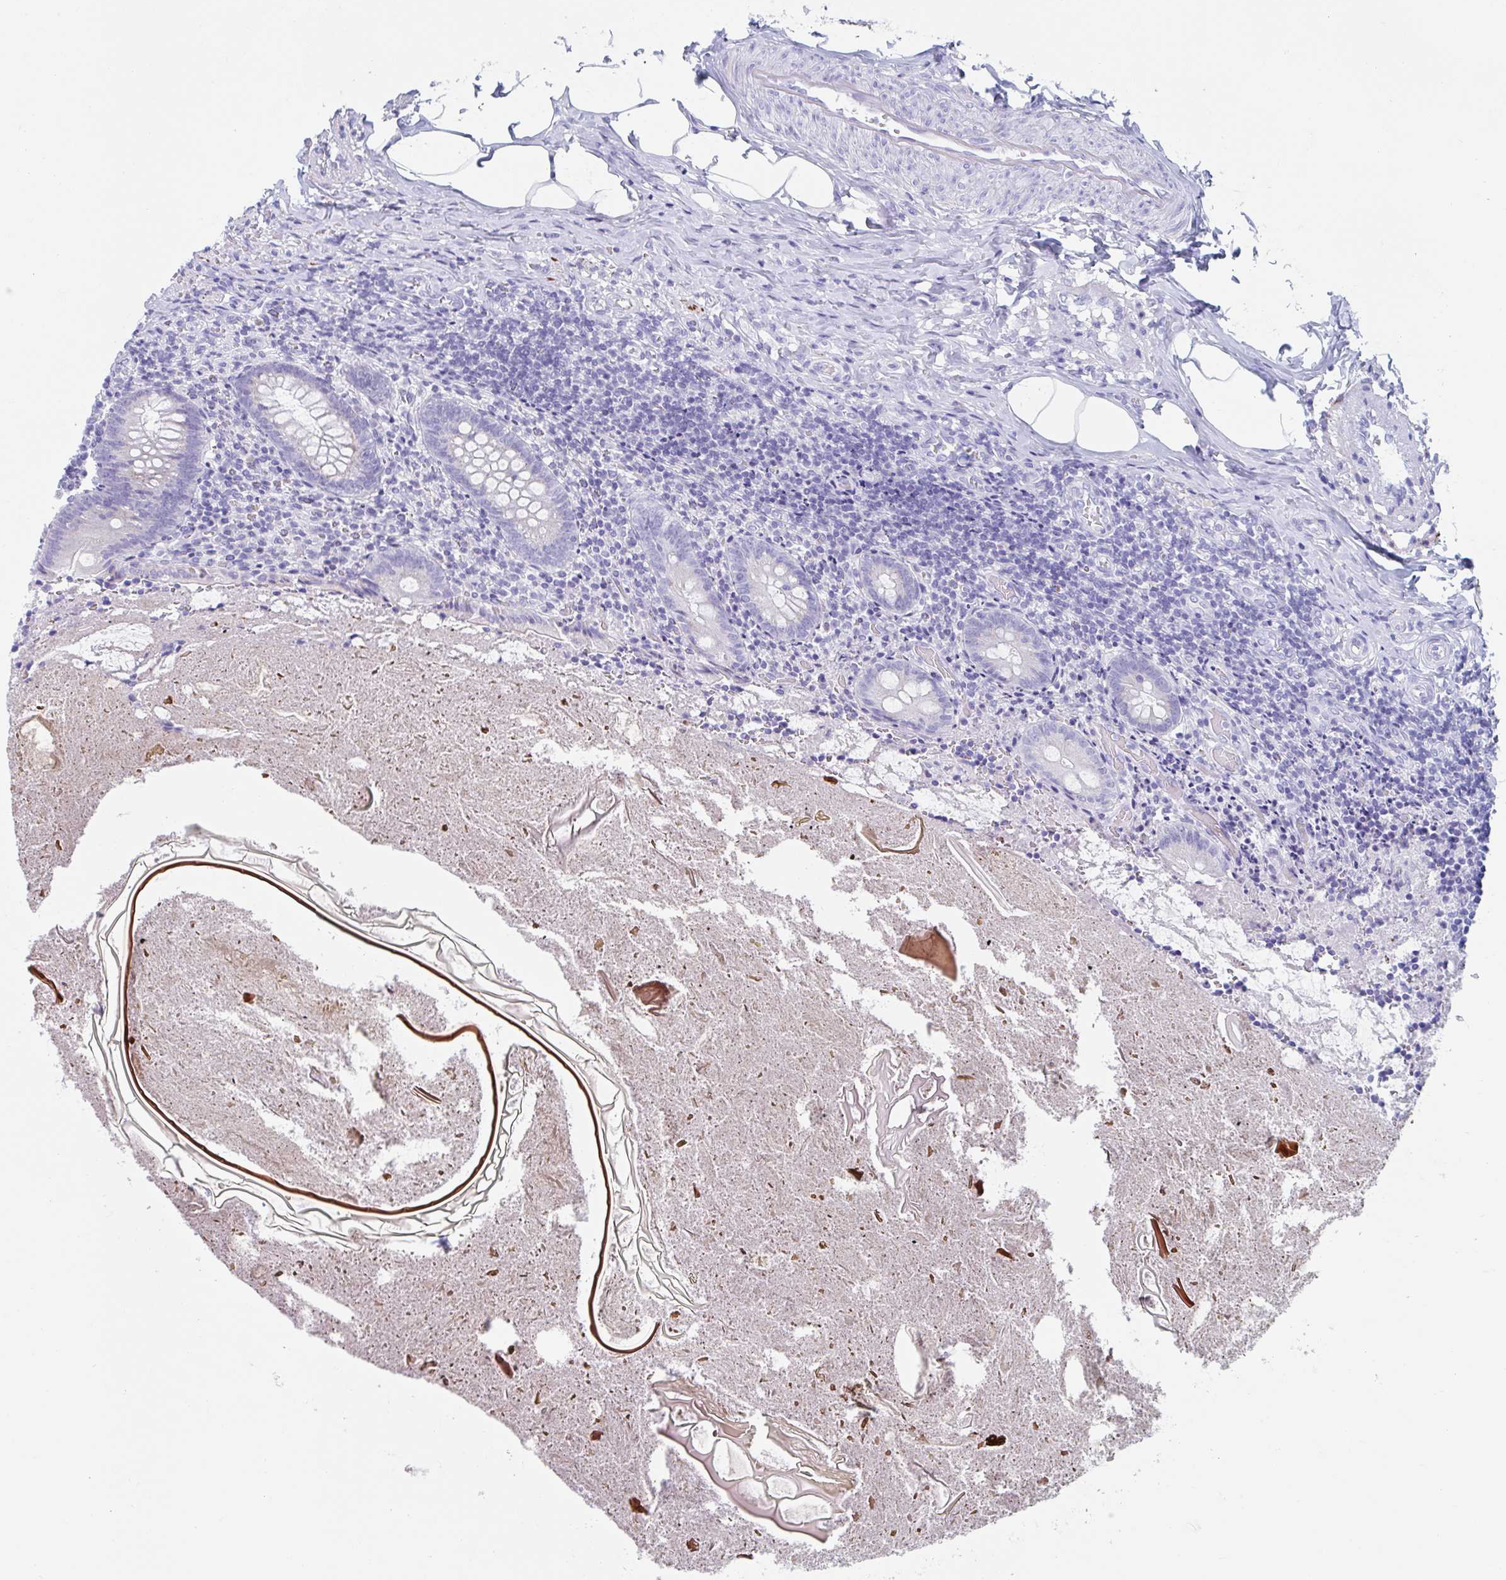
{"staining": {"intensity": "weak", "quantity": "25%-75%", "location": "cytoplasmic/membranous"}, "tissue": "appendix", "cell_type": "Glandular cells", "image_type": "normal", "snomed": [{"axis": "morphology", "description": "Normal tissue, NOS"}, {"axis": "topography", "description": "Appendix"}], "caption": "Immunohistochemistry micrograph of unremarkable appendix stained for a protein (brown), which demonstrates low levels of weak cytoplasmic/membranous staining in approximately 25%-75% of glandular cells.", "gene": "CPTP", "patient": {"sex": "female", "age": 17}}